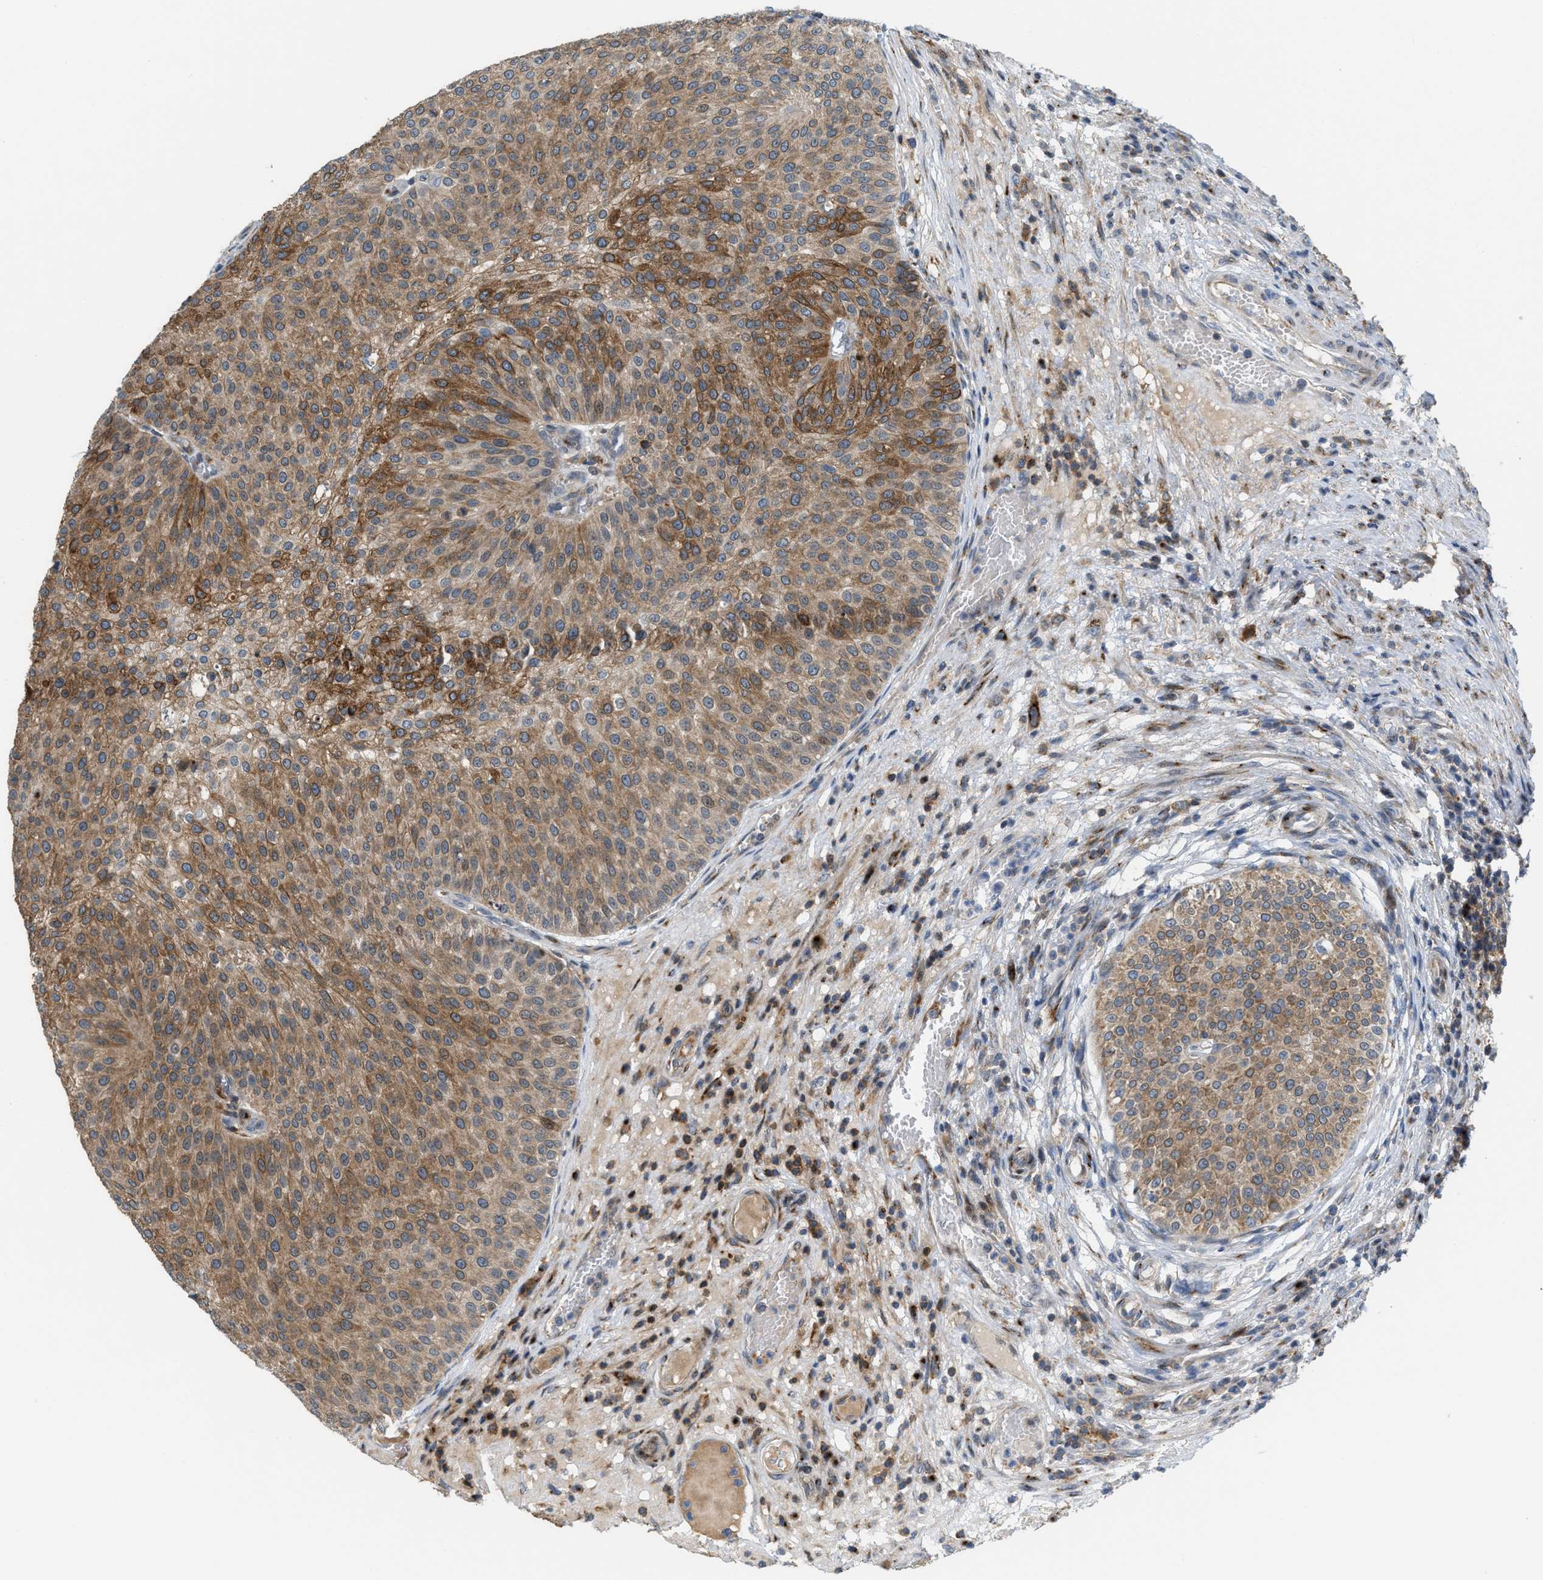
{"staining": {"intensity": "moderate", "quantity": ">75%", "location": "cytoplasmic/membranous"}, "tissue": "urothelial cancer", "cell_type": "Tumor cells", "image_type": "cancer", "snomed": [{"axis": "morphology", "description": "Urothelial carcinoma, Low grade"}, {"axis": "topography", "description": "Smooth muscle"}, {"axis": "topography", "description": "Urinary bladder"}], "caption": "Moderate cytoplasmic/membranous positivity for a protein is seen in approximately >75% of tumor cells of urothelial cancer using IHC.", "gene": "DIPK1A", "patient": {"sex": "male", "age": 60}}